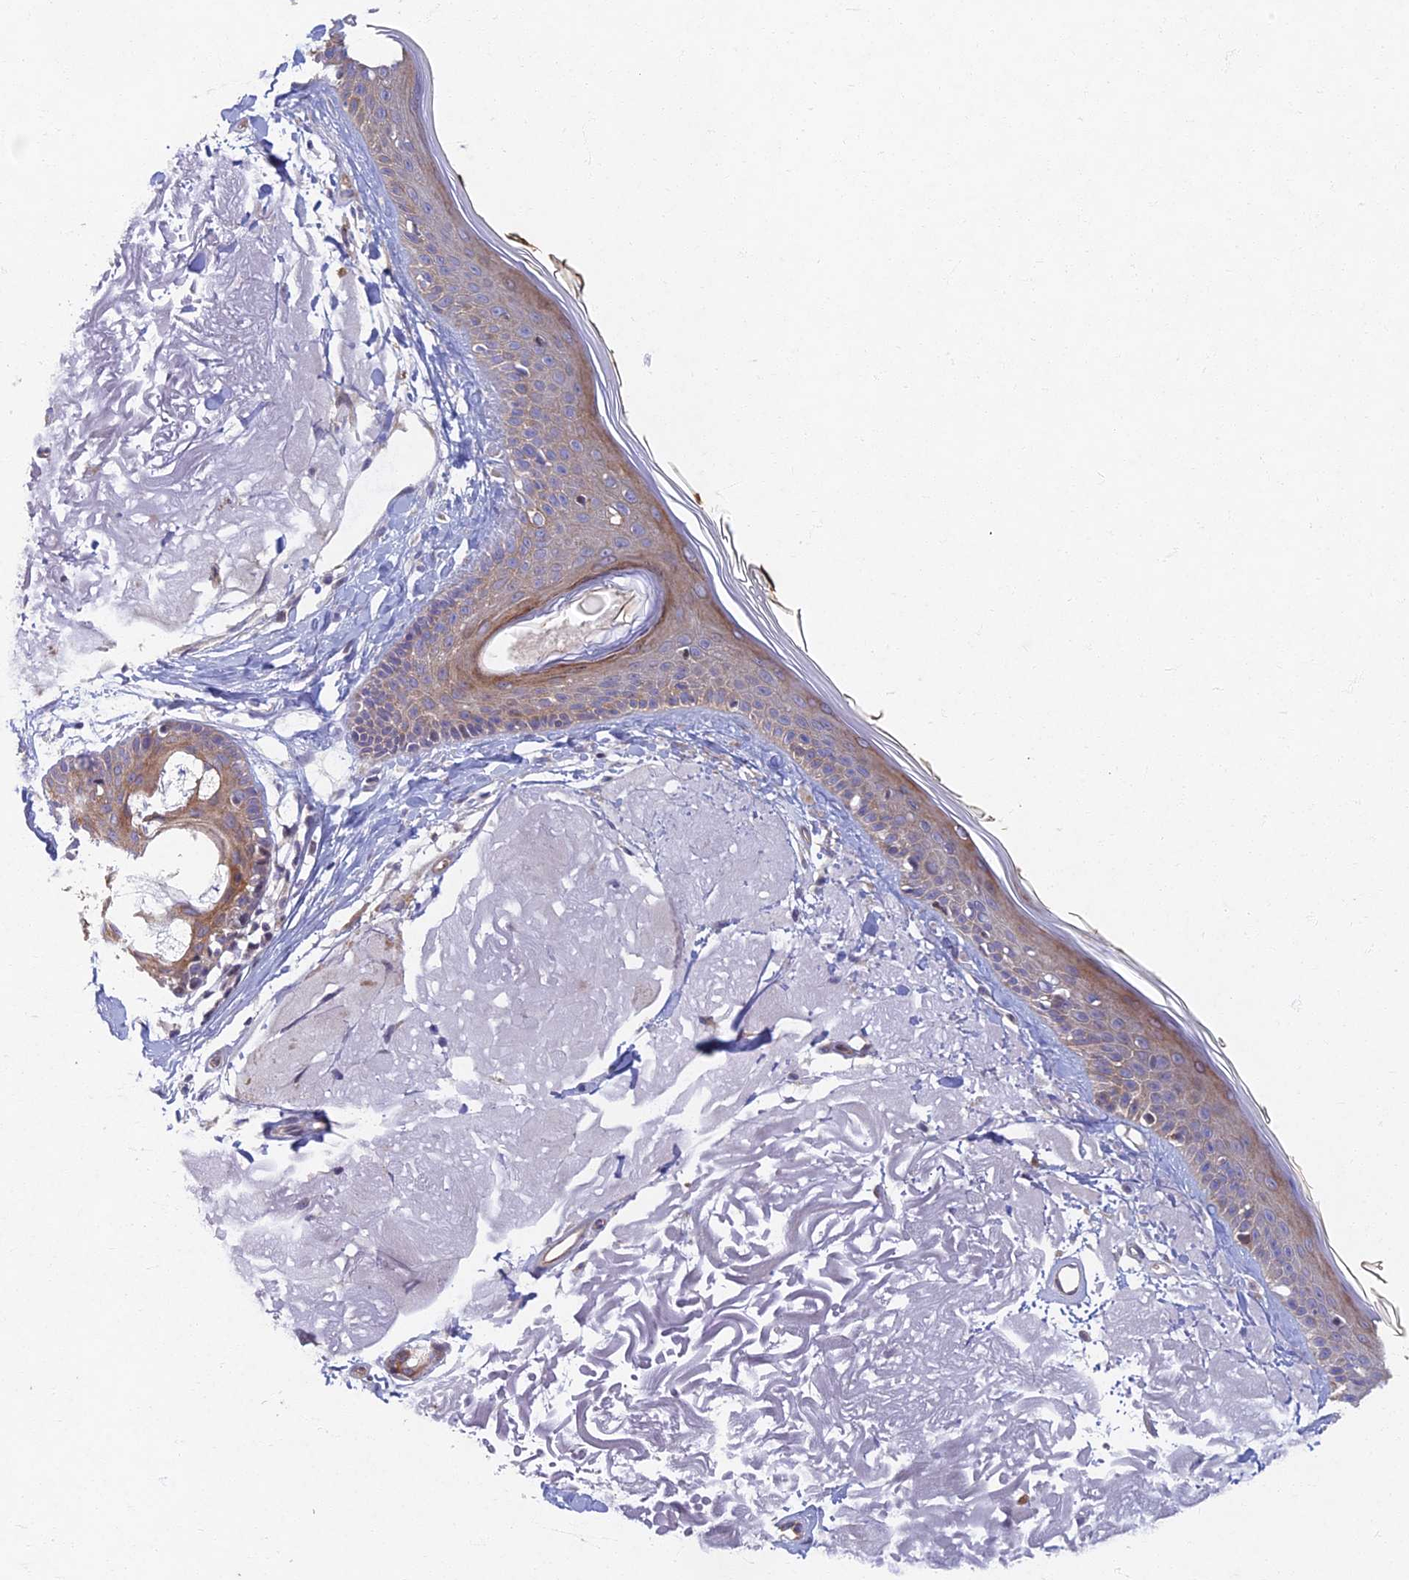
{"staining": {"intensity": "negative", "quantity": "none", "location": "none"}, "tissue": "skin", "cell_type": "Fibroblasts", "image_type": "normal", "snomed": [{"axis": "morphology", "description": "Normal tissue, NOS"}, {"axis": "topography", "description": "Skin"}, {"axis": "topography", "description": "Skeletal muscle"}], "caption": "DAB immunohistochemical staining of benign skin displays no significant staining in fibroblasts.", "gene": "RHBDL2", "patient": {"sex": "male", "age": 83}}